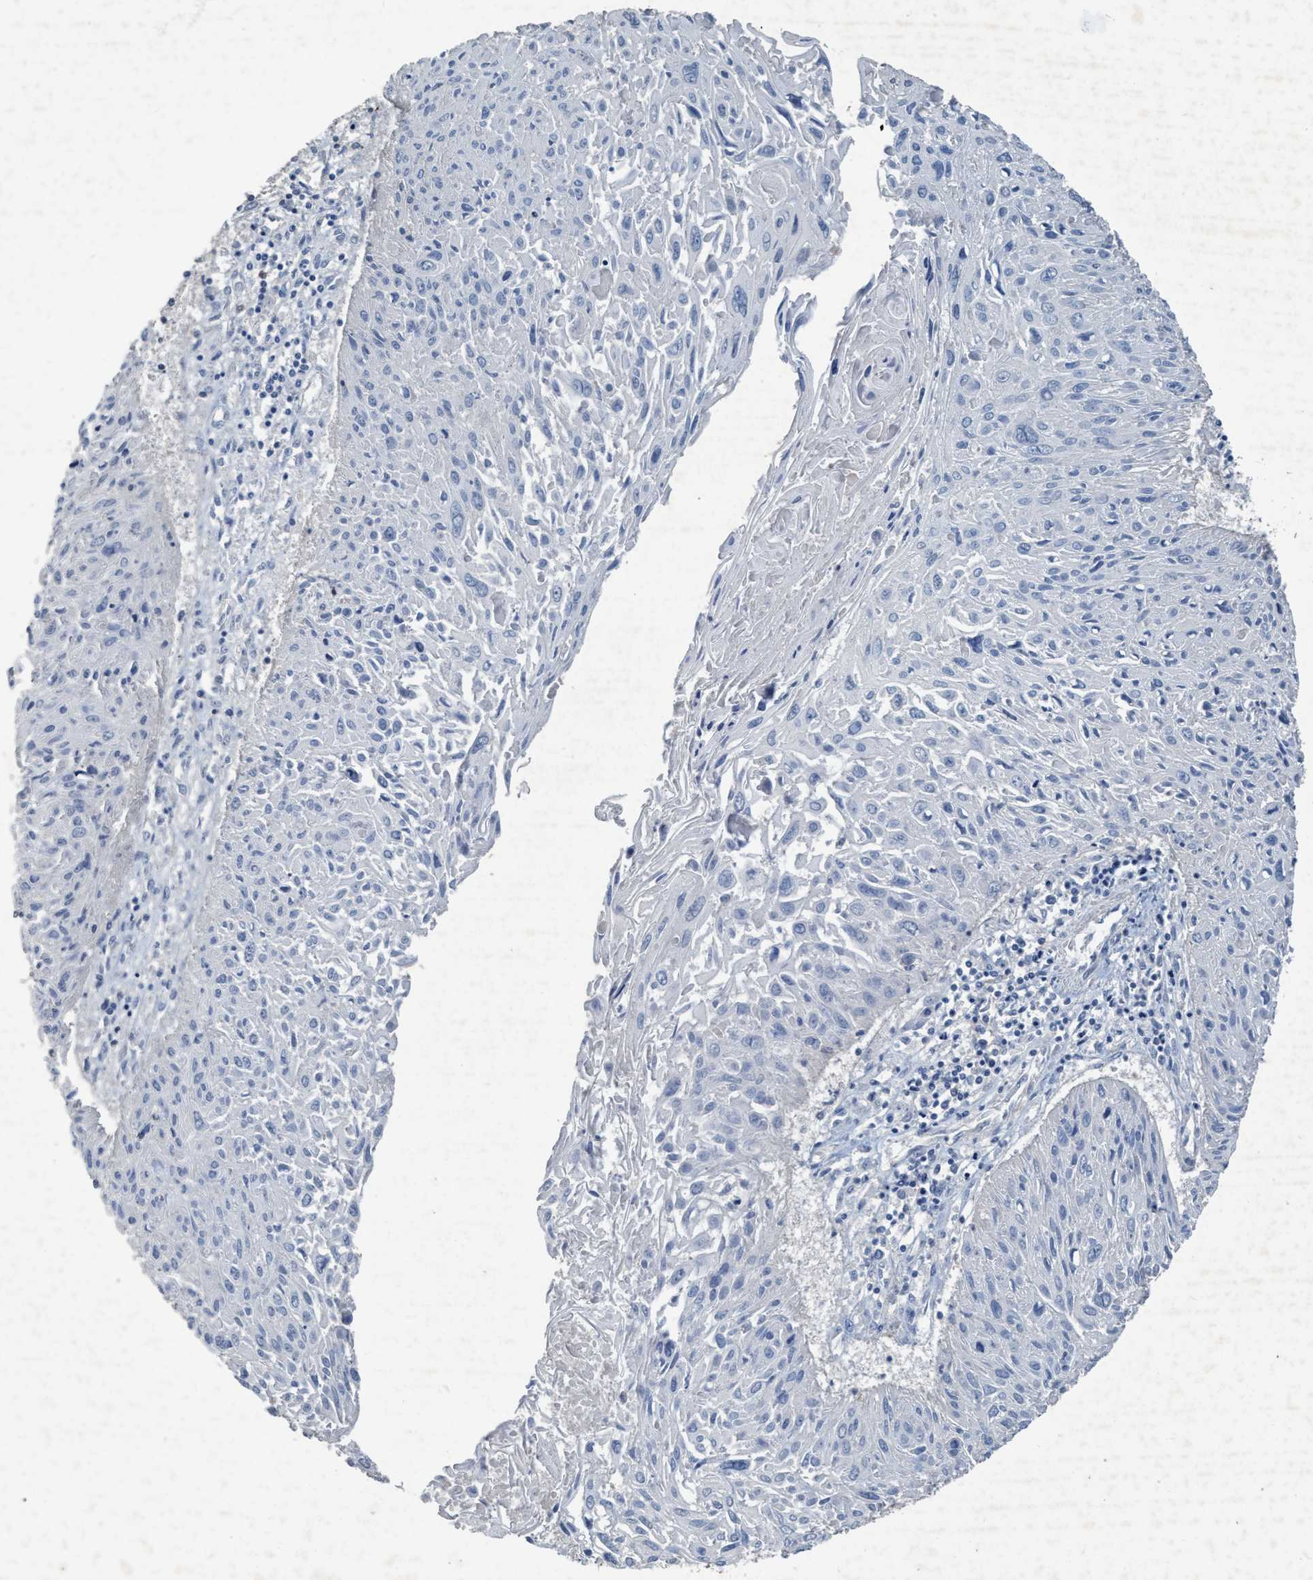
{"staining": {"intensity": "negative", "quantity": "none", "location": "none"}, "tissue": "cervical cancer", "cell_type": "Tumor cells", "image_type": "cancer", "snomed": [{"axis": "morphology", "description": "Squamous cell carcinoma, NOS"}, {"axis": "topography", "description": "Cervix"}], "caption": "Immunohistochemistry of human cervical squamous cell carcinoma displays no positivity in tumor cells.", "gene": "ANKFN1", "patient": {"sex": "female", "age": 51}}